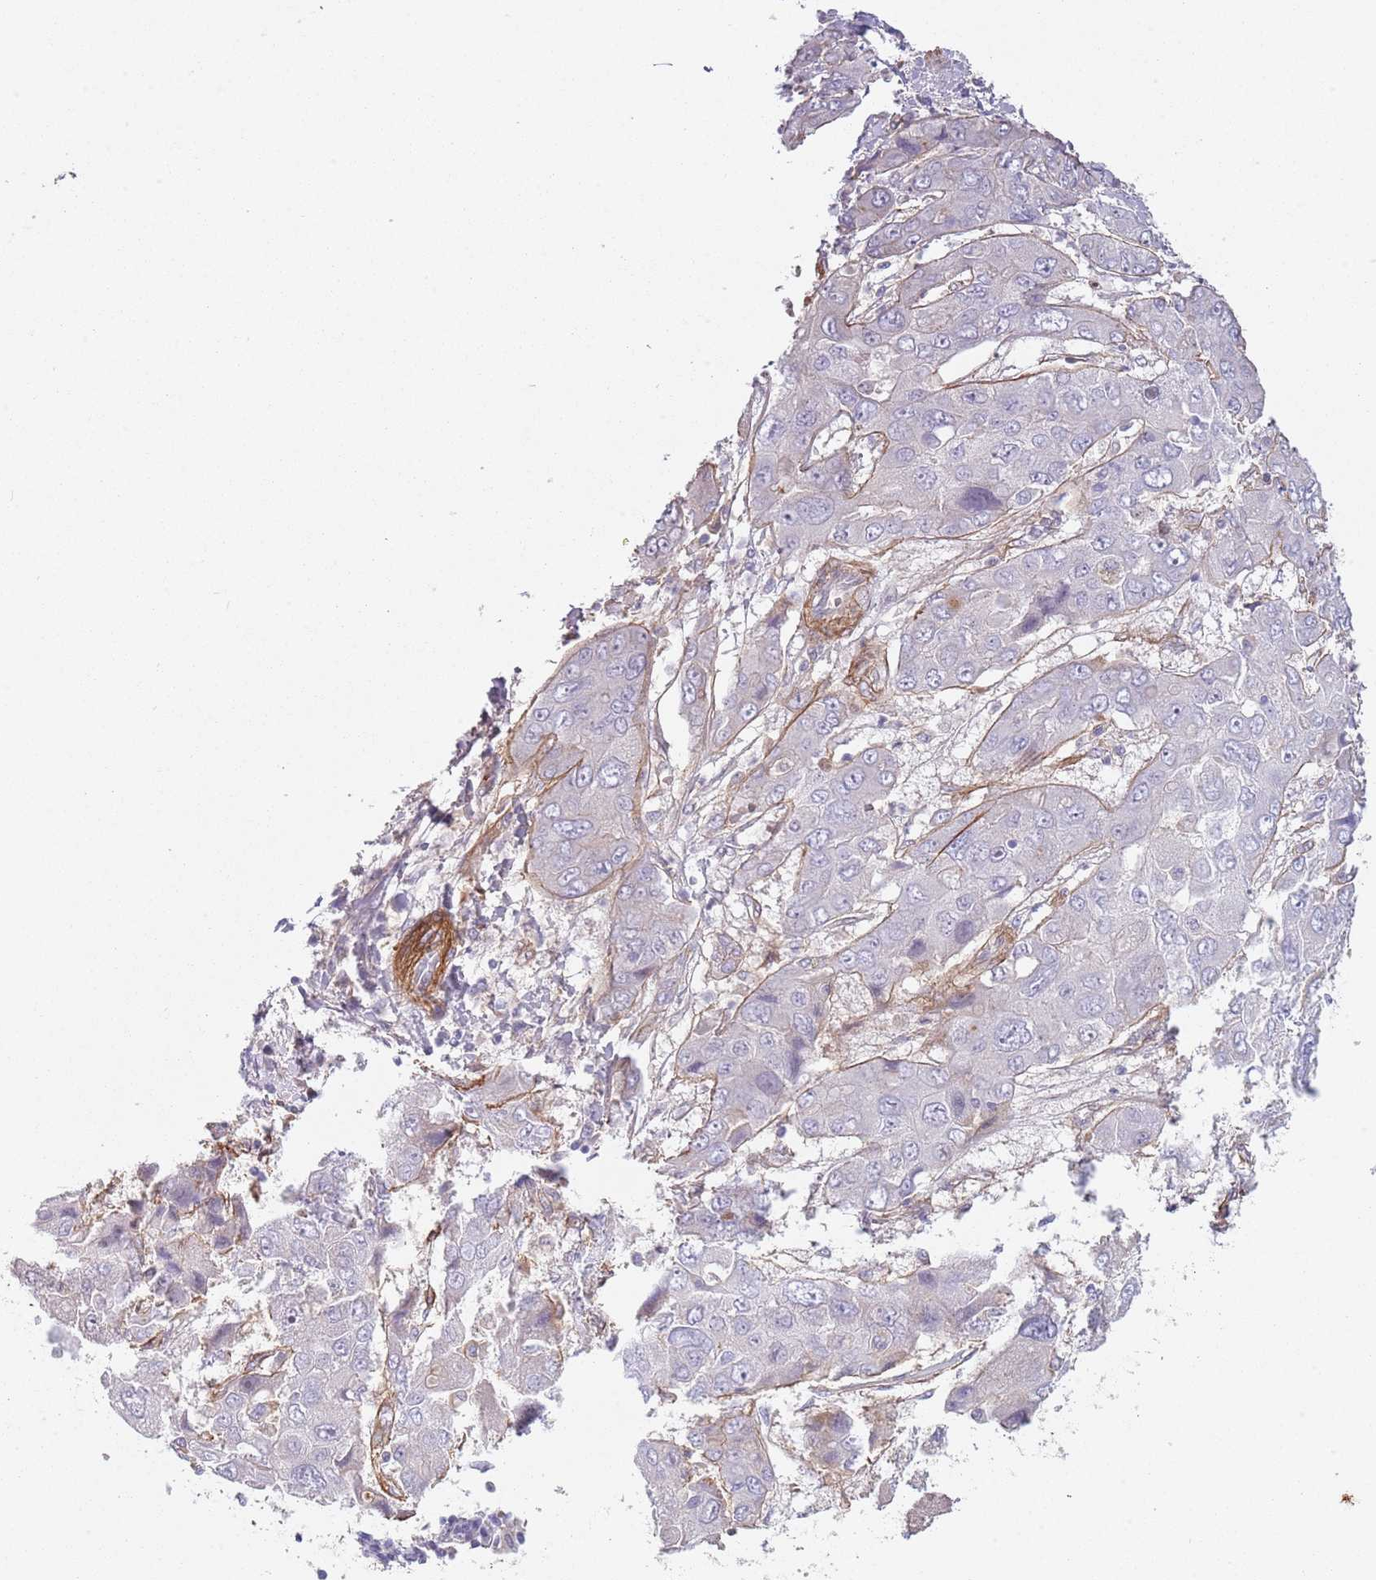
{"staining": {"intensity": "negative", "quantity": "none", "location": "none"}, "tissue": "liver cancer", "cell_type": "Tumor cells", "image_type": "cancer", "snomed": [{"axis": "morphology", "description": "Cholangiocarcinoma"}, {"axis": "topography", "description": "Liver"}], "caption": "Protein analysis of liver cancer (cholangiocarcinoma) shows no significant staining in tumor cells.", "gene": "TINAGL1", "patient": {"sex": "male", "age": 67}}